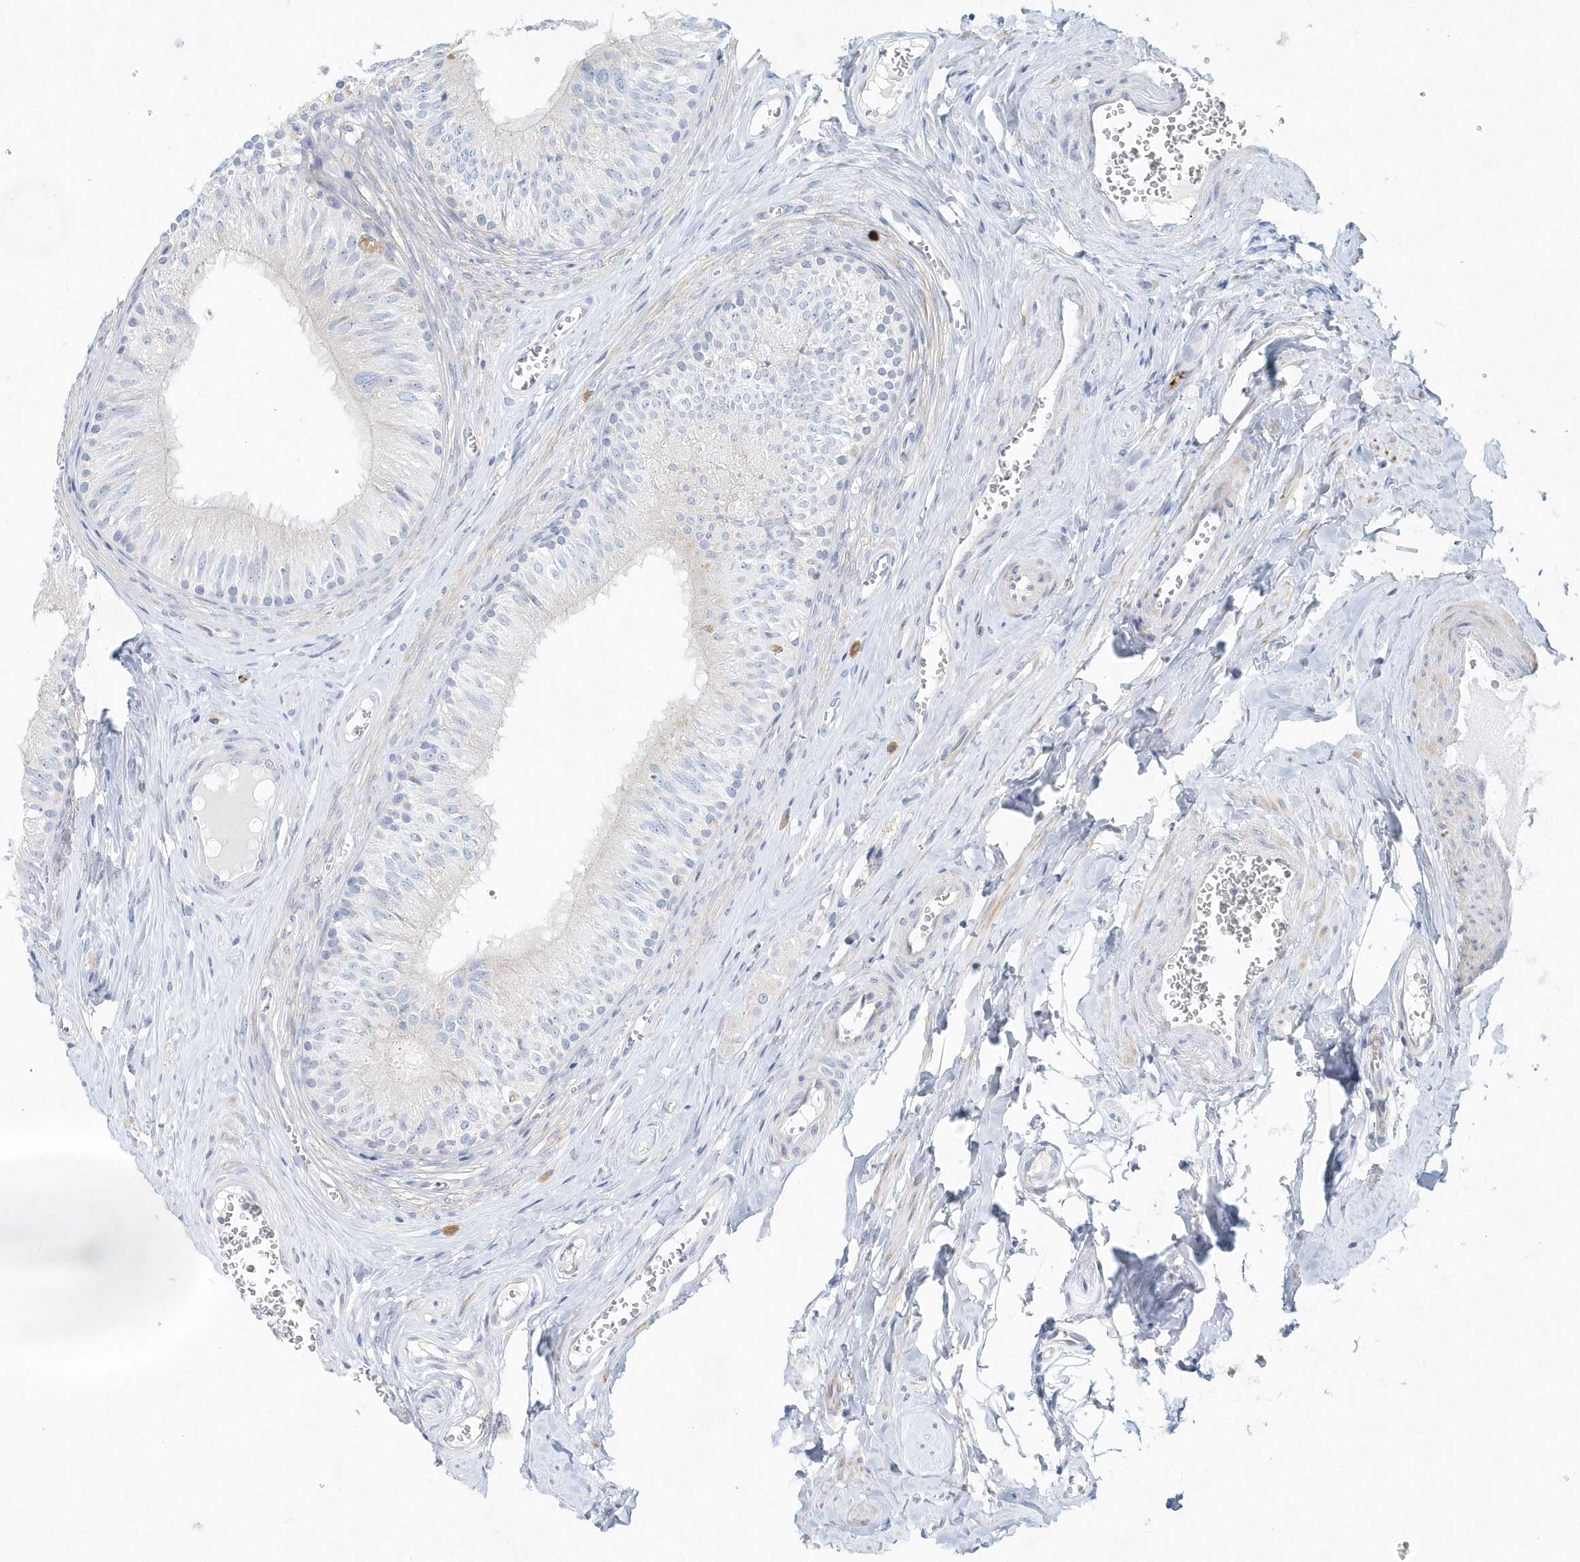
{"staining": {"intensity": "weak", "quantity": "<25%", "location": "cytoplasmic/membranous"}, "tissue": "epididymis", "cell_type": "Glandular cells", "image_type": "normal", "snomed": [{"axis": "morphology", "description": "Normal tissue, NOS"}, {"axis": "topography", "description": "Epididymis"}], "caption": "Glandular cells show no significant protein staining in benign epididymis. The staining was performed using DAB to visualize the protein expression in brown, while the nuclei were stained in blue with hematoxylin (Magnification: 20x).", "gene": "DNAH1", "patient": {"sex": "male", "age": 46}}